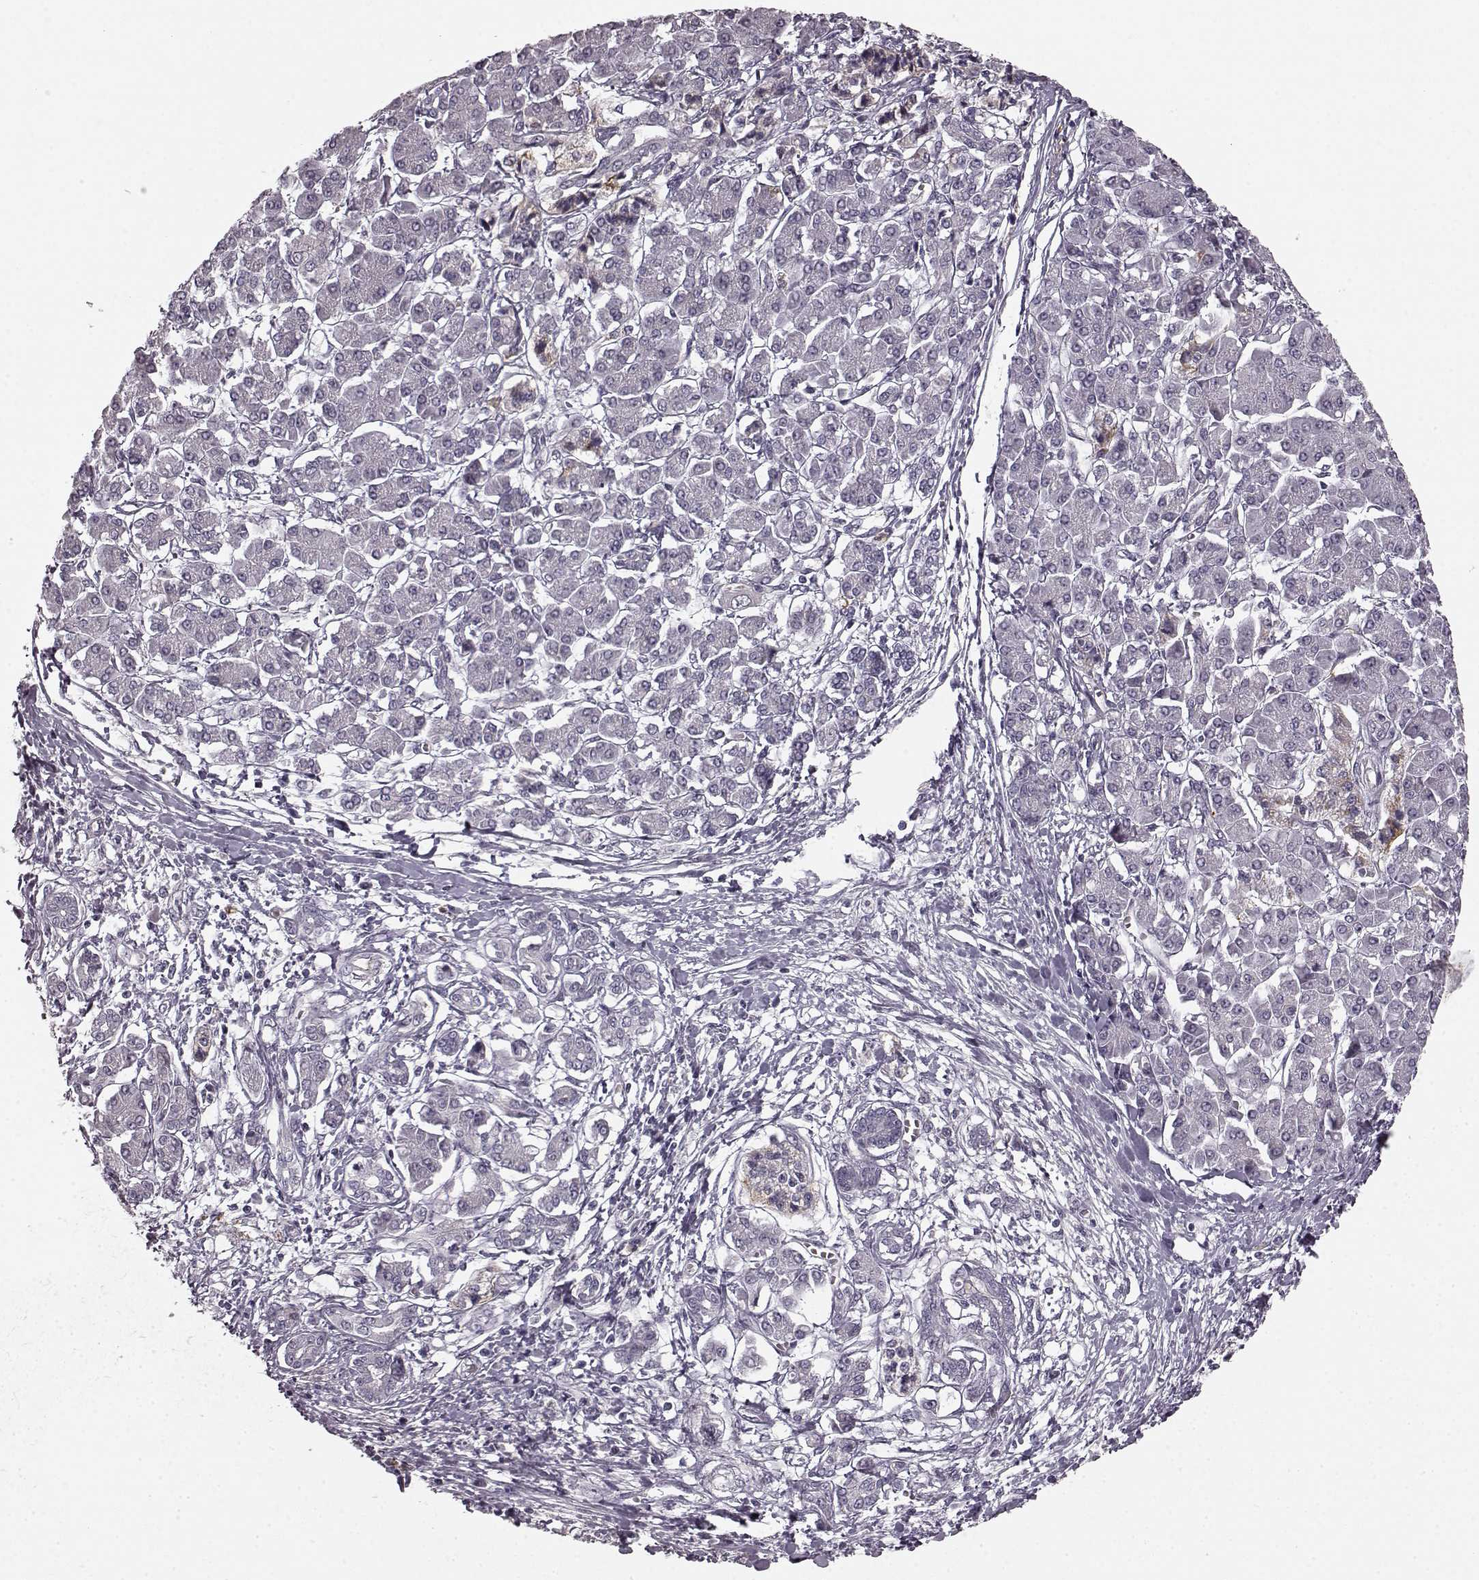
{"staining": {"intensity": "negative", "quantity": "none", "location": "none"}, "tissue": "pancreatic cancer", "cell_type": "Tumor cells", "image_type": "cancer", "snomed": [{"axis": "morphology", "description": "Adenocarcinoma, NOS"}, {"axis": "topography", "description": "Pancreas"}], "caption": "The immunohistochemistry photomicrograph has no significant staining in tumor cells of pancreatic adenocarcinoma tissue.", "gene": "CHIT1", "patient": {"sex": "female", "age": 68}}